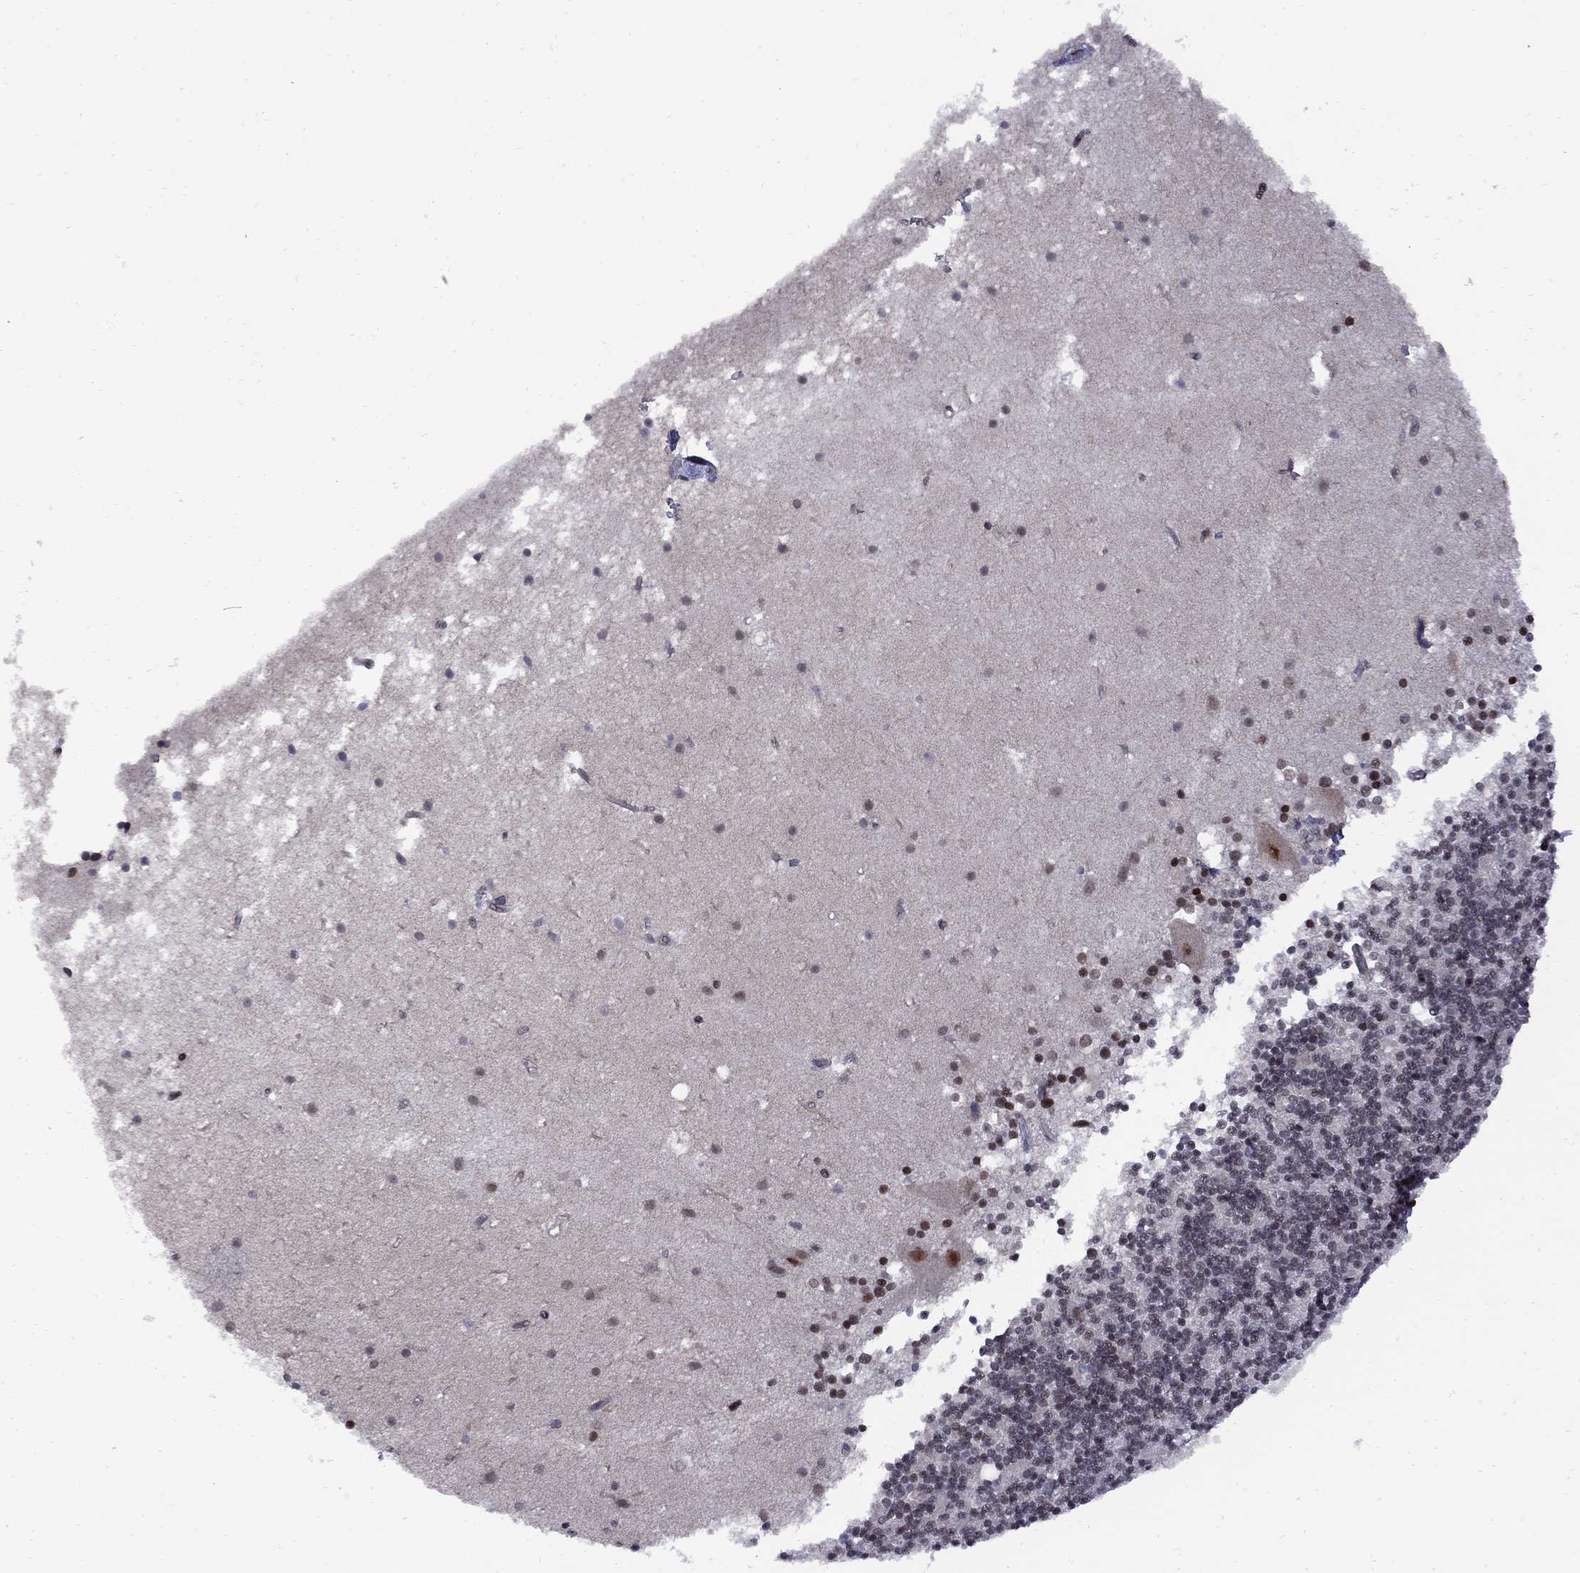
{"staining": {"intensity": "negative", "quantity": "none", "location": "none"}, "tissue": "cerebellum", "cell_type": "Cells in granular layer", "image_type": "normal", "snomed": [{"axis": "morphology", "description": "Normal tissue, NOS"}, {"axis": "topography", "description": "Cerebellum"}], "caption": "Immunohistochemistry (IHC) image of benign cerebellum: human cerebellum stained with DAB (3,3'-diaminobenzidine) shows no significant protein positivity in cells in granular layer.", "gene": "BRF1", "patient": {"sex": "male", "age": 70}}